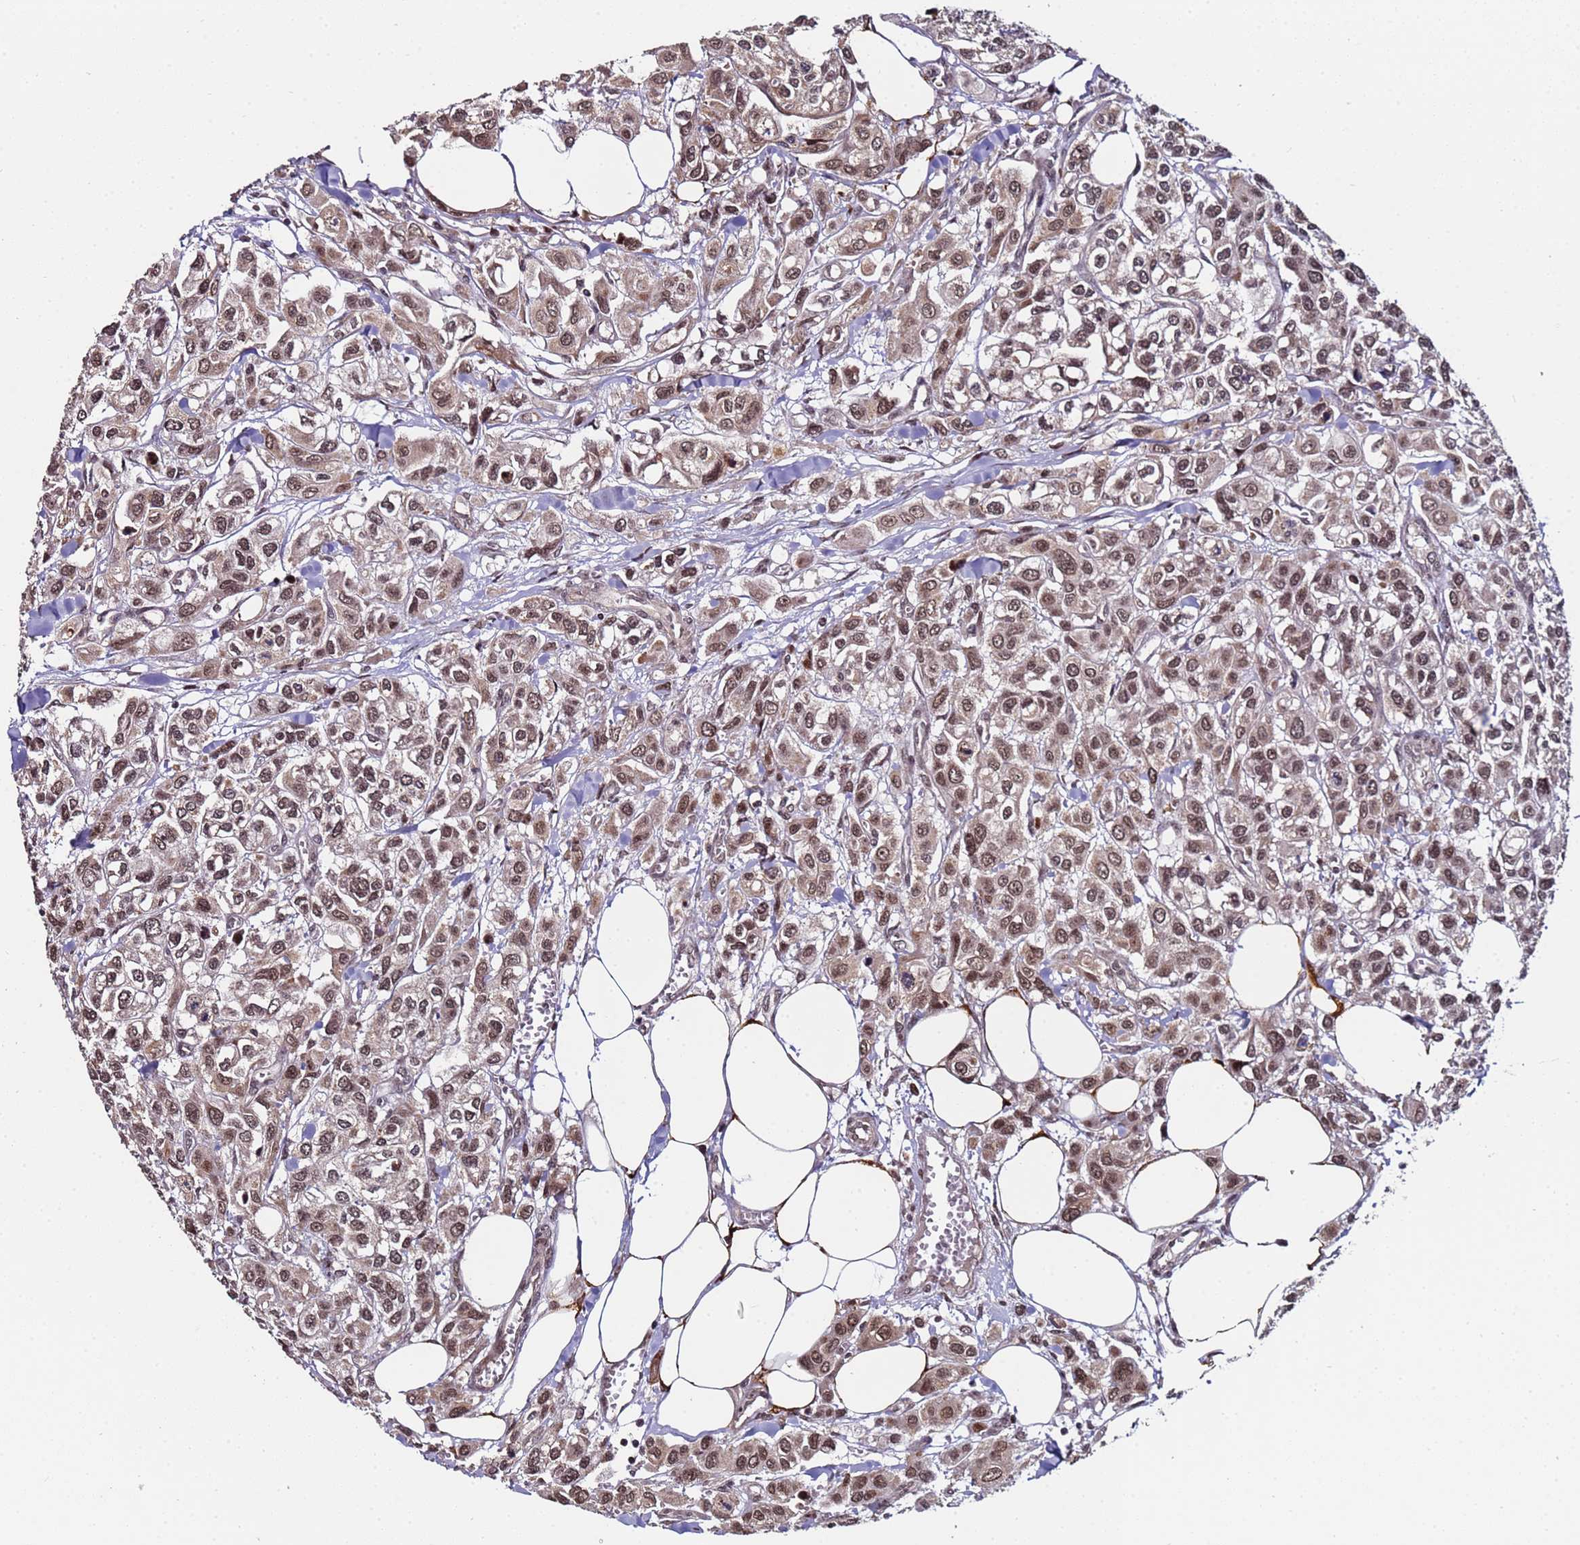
{"staining": {"intensity": "moderate", "quantity": ">75%", "location": "nuclear"}, "tissue": "urothelial cancer", "cell_type": "Tumor cells", "image_type": "cancer", "snomed": [{"axis": "morphology", "description": "Urothelial carcinoma, High grade"}, {"axis": "topography", "description": "Urinary bladder"}], "caption": "High-magnification brightfield microscopy of urothelial carcinoma (high-grade) stained with DAB (brown) and counterstained with hematoxylin (blue). tumor cells exhibit moderate nuclear positivity is seen in approximately>75% of cells. (Stains: DAB in brown, nuclei in blue, Microscopy: brightfield microscopy at high magnification).", "gene": "PPM1H", "patient": {"sex": "male", "age": 67}}